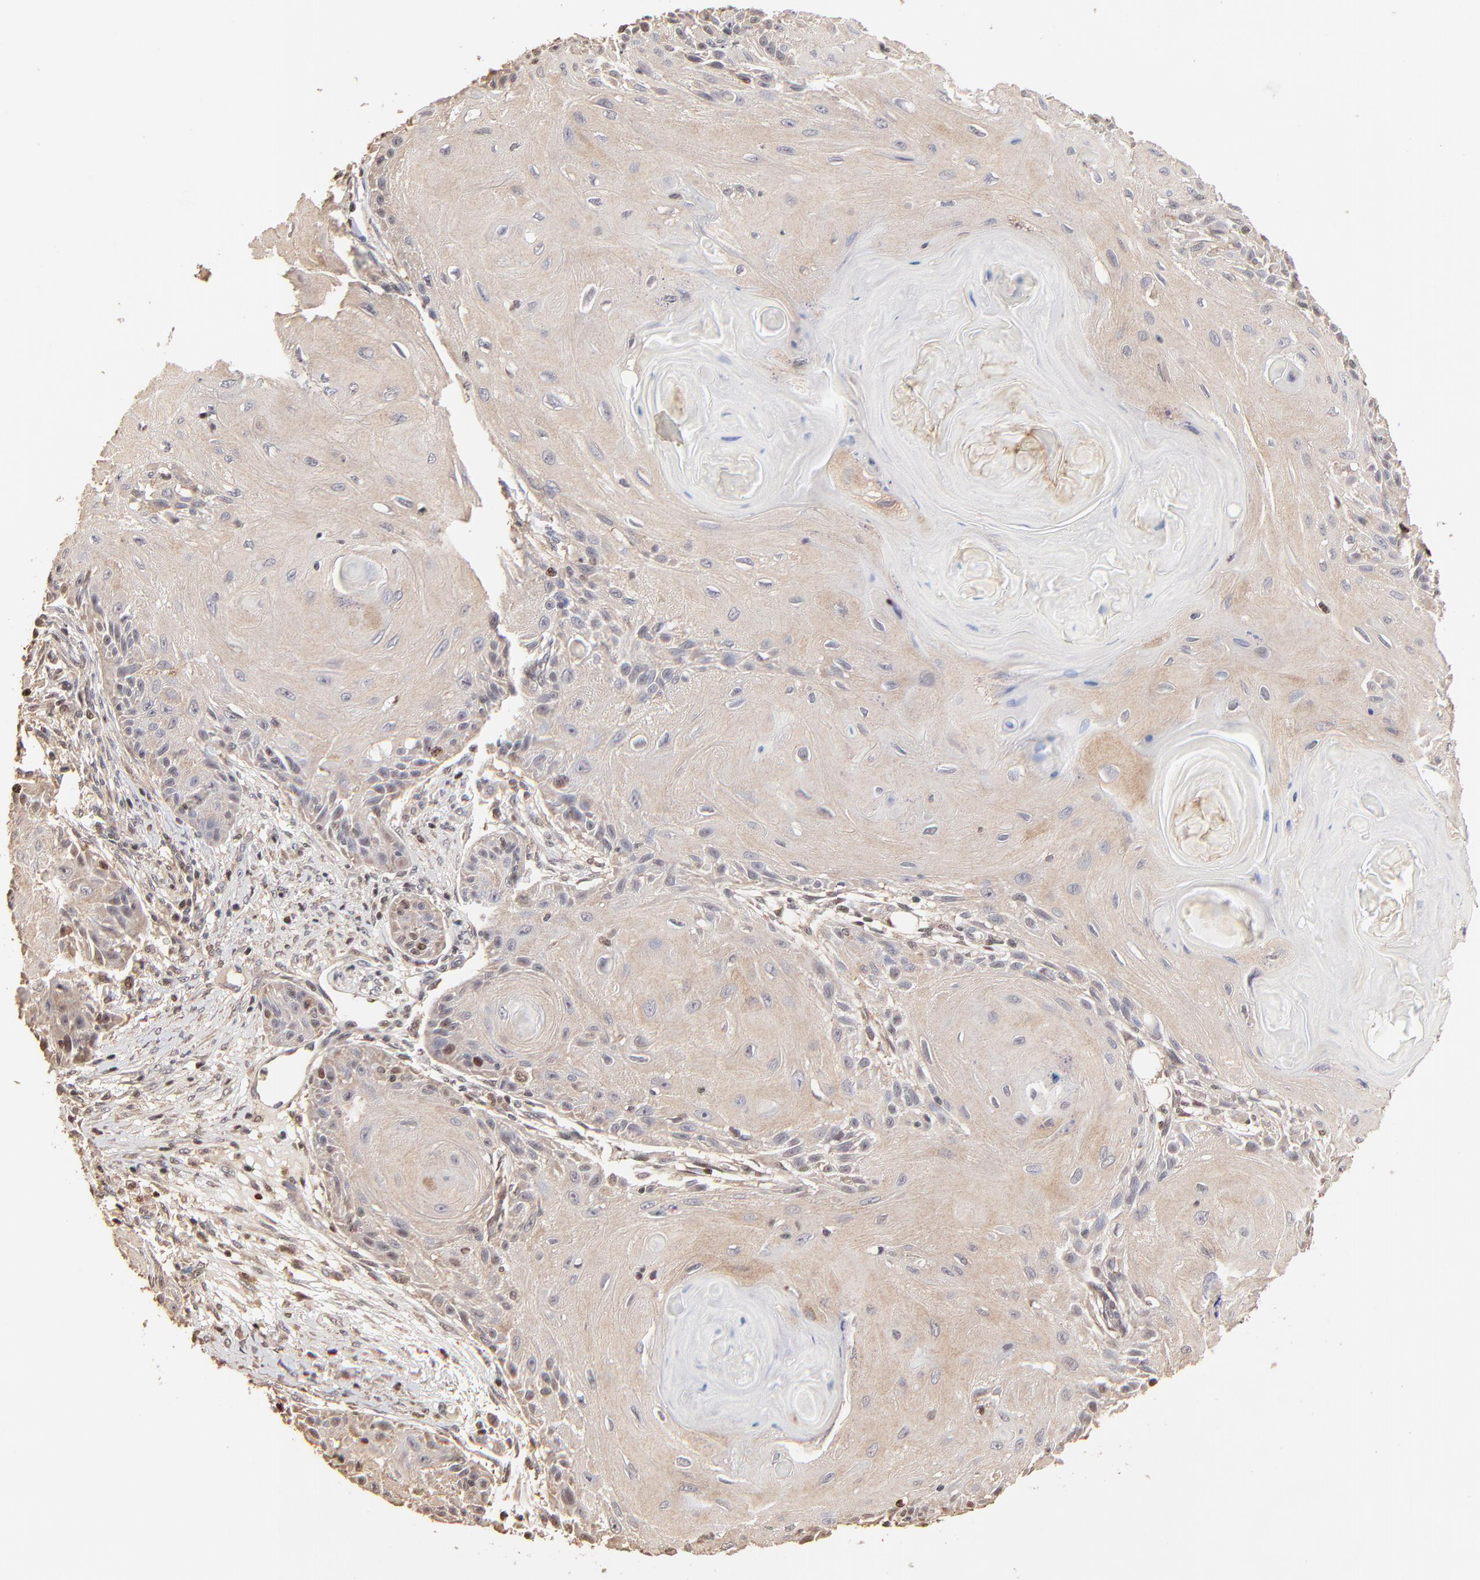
{"staining": {"intensity": "moderate", "quantity": "<25%", "location": "nuclear"}, "tissue": "skin cancer", "cell_type": "Tumor cells", "image_type": "cancer", "snomed": [{"axis": "morphology", "description": "Squamous cell carcinoma, NOS"}, {"axis": "topography", "description": "Skin"}], "caption": "Immunohistochemistry (IHC) staining of skin cancer (squamous cell carcinoma), which demonstrates low levels of moderate nuclear staining in approximately <25% of tumor cells indicating moderate nuclear protein staining. The staining was performed using DAB (brown) for protein detection and nuclei were counterstained in hematoxylin (blue).", "gene": "BIRC5", "patient": {"sex": "female", "age": 88}}